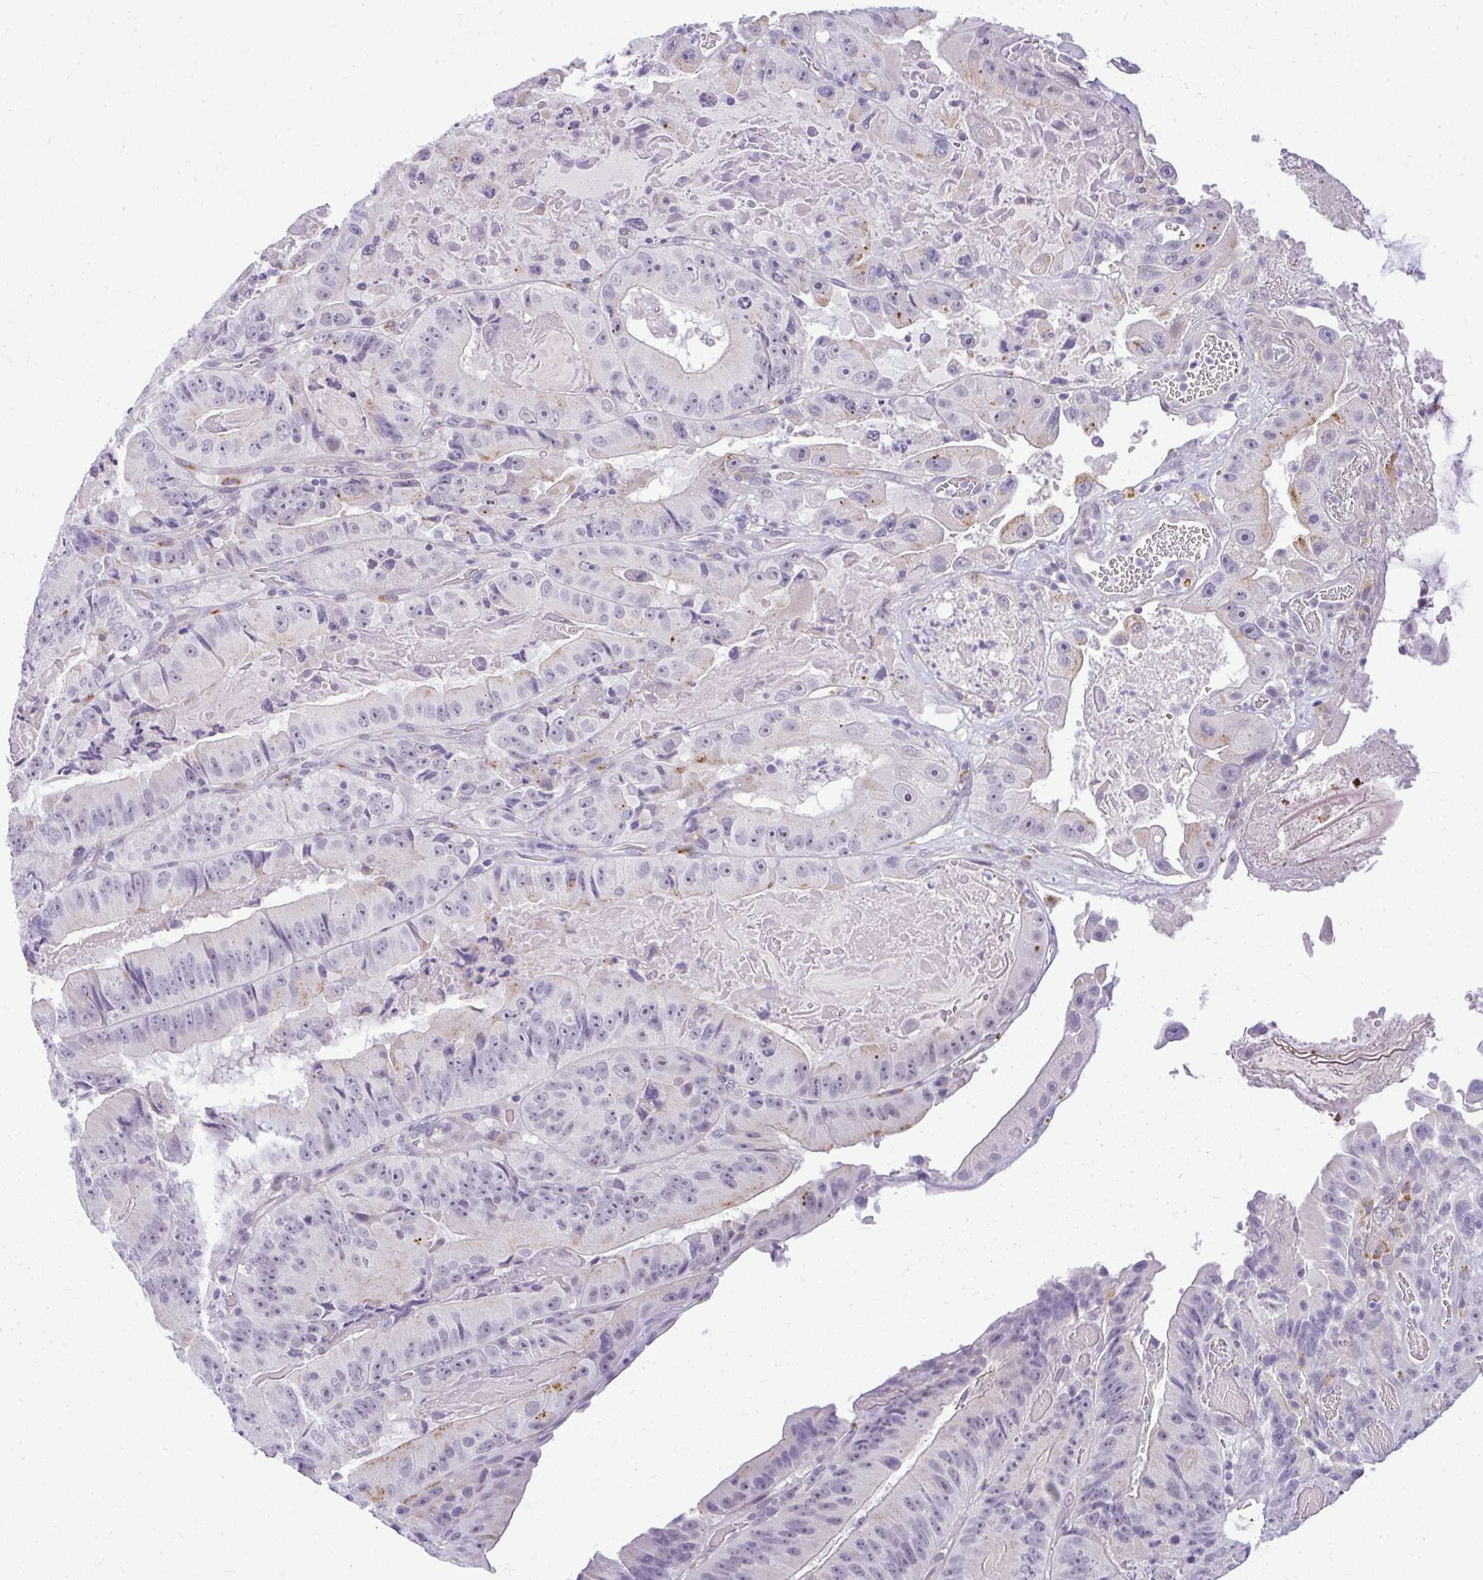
{"staining": {"intensity": "negative", "quantity": "none", "location": "none"}, "tissue": "colorectal cancer", "cell_type": "Tumor cells", "image_type": "cancer", "snomed": [{"axis": "morphology", "description": "Adenocarcinoma, NOS"}, {"axis": "topography", "description": "Colon"}], "caption": "Immunohistochemical staining of human colorectal adenocarcinoma displays no significant staining in tumor cells. (Immunohistochemistry, brightfield microscopy, high magnification).", "gene": "TEX33", "patient": {"sex": "female", "age": 86}}